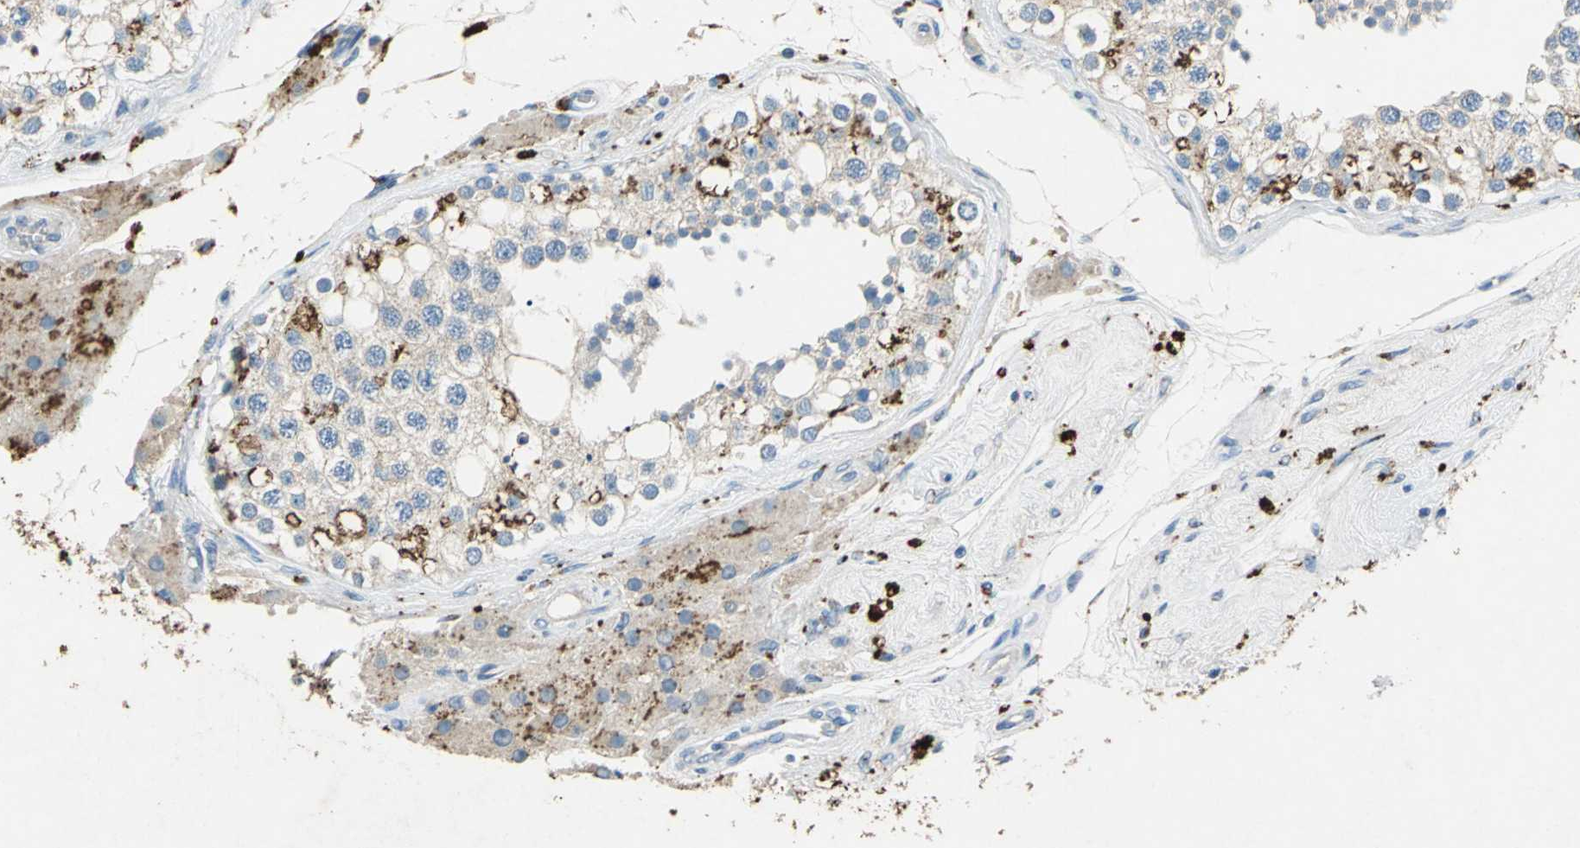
{"staining": {"intensity": "moderate", "quantity": ">75%", "location": "cytoplasmic/membranous"}, "tissue": "testis", "cell_type": "Cells in seminiferous ducts", "image_type": "normal", "snomed": [{"axis": "morphology", "description": "Normal tissue, NOS"}, {"axis": "topography", "description": "Testis"}], "caption": "A micrograph of testis stained for a protein reveals moderate cytoplasmic/membranous brown staining in cells in seminiferous ducts.", "gene": "ADAMTS5", "patient": {"sex": "male", "age": 68}}